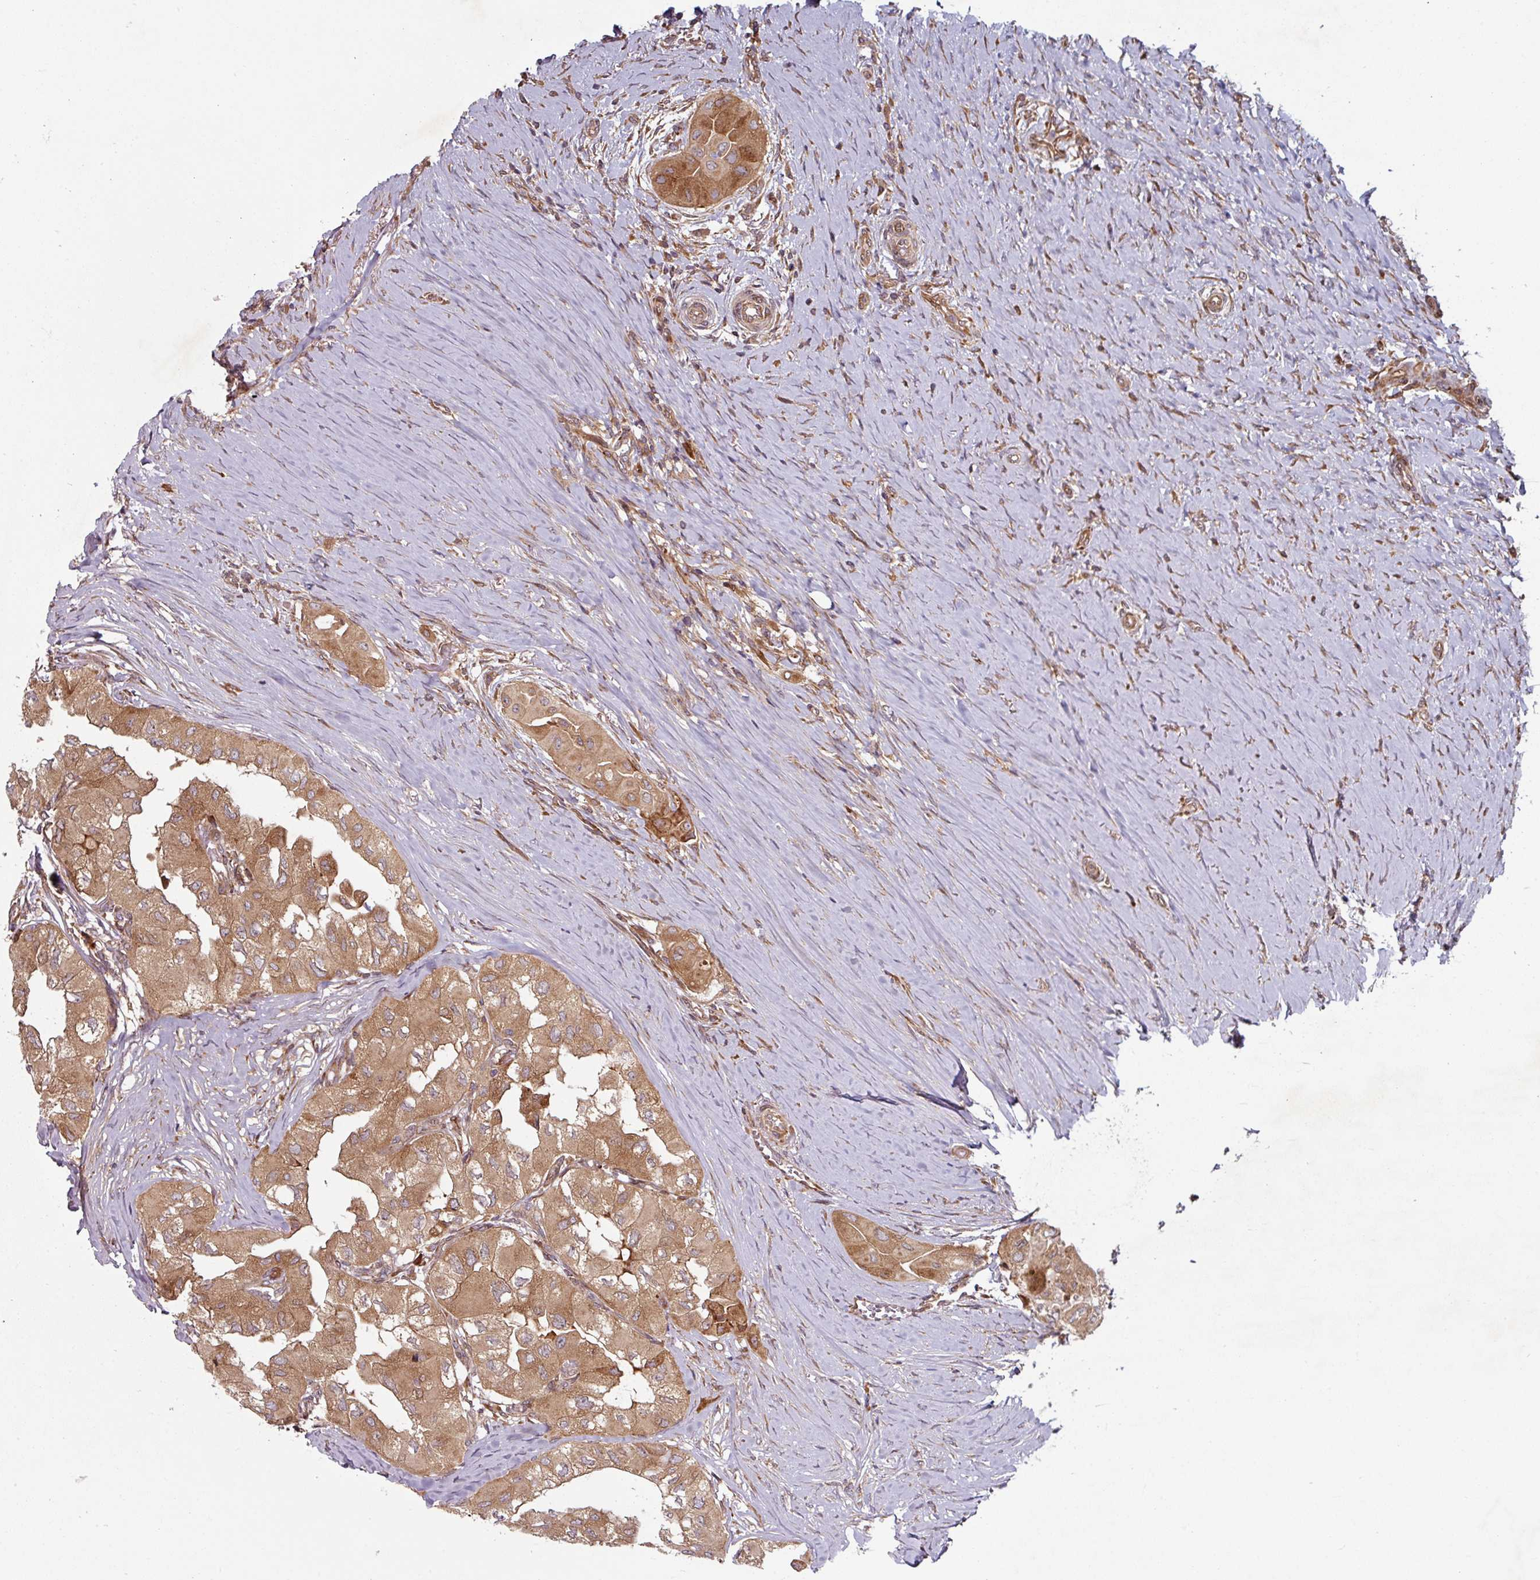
{"staining": {"intensity": "moderate", "quantity": ">75%", "location": "cytoplasmic/membranous"}, "tissue": "thyroid cancer", "cell_type": "Tumor cells", "image_type": "cancer", "snomed": [{"axis": "morphology", "description": "Papillary adenocarcinoma, NOS"}, {"axis": "topography", "description": "Thyroid gland"}], "caption": "Thyroid cancer tissue demonstrates moderate cytoplasmic/membranous positivity in approximately >75% of tumor cells Ihc stains the protein in brown and the nuclei are stained blue.", "gene": "RAB5A", "patient": {"sex": "female", "age": 59}}